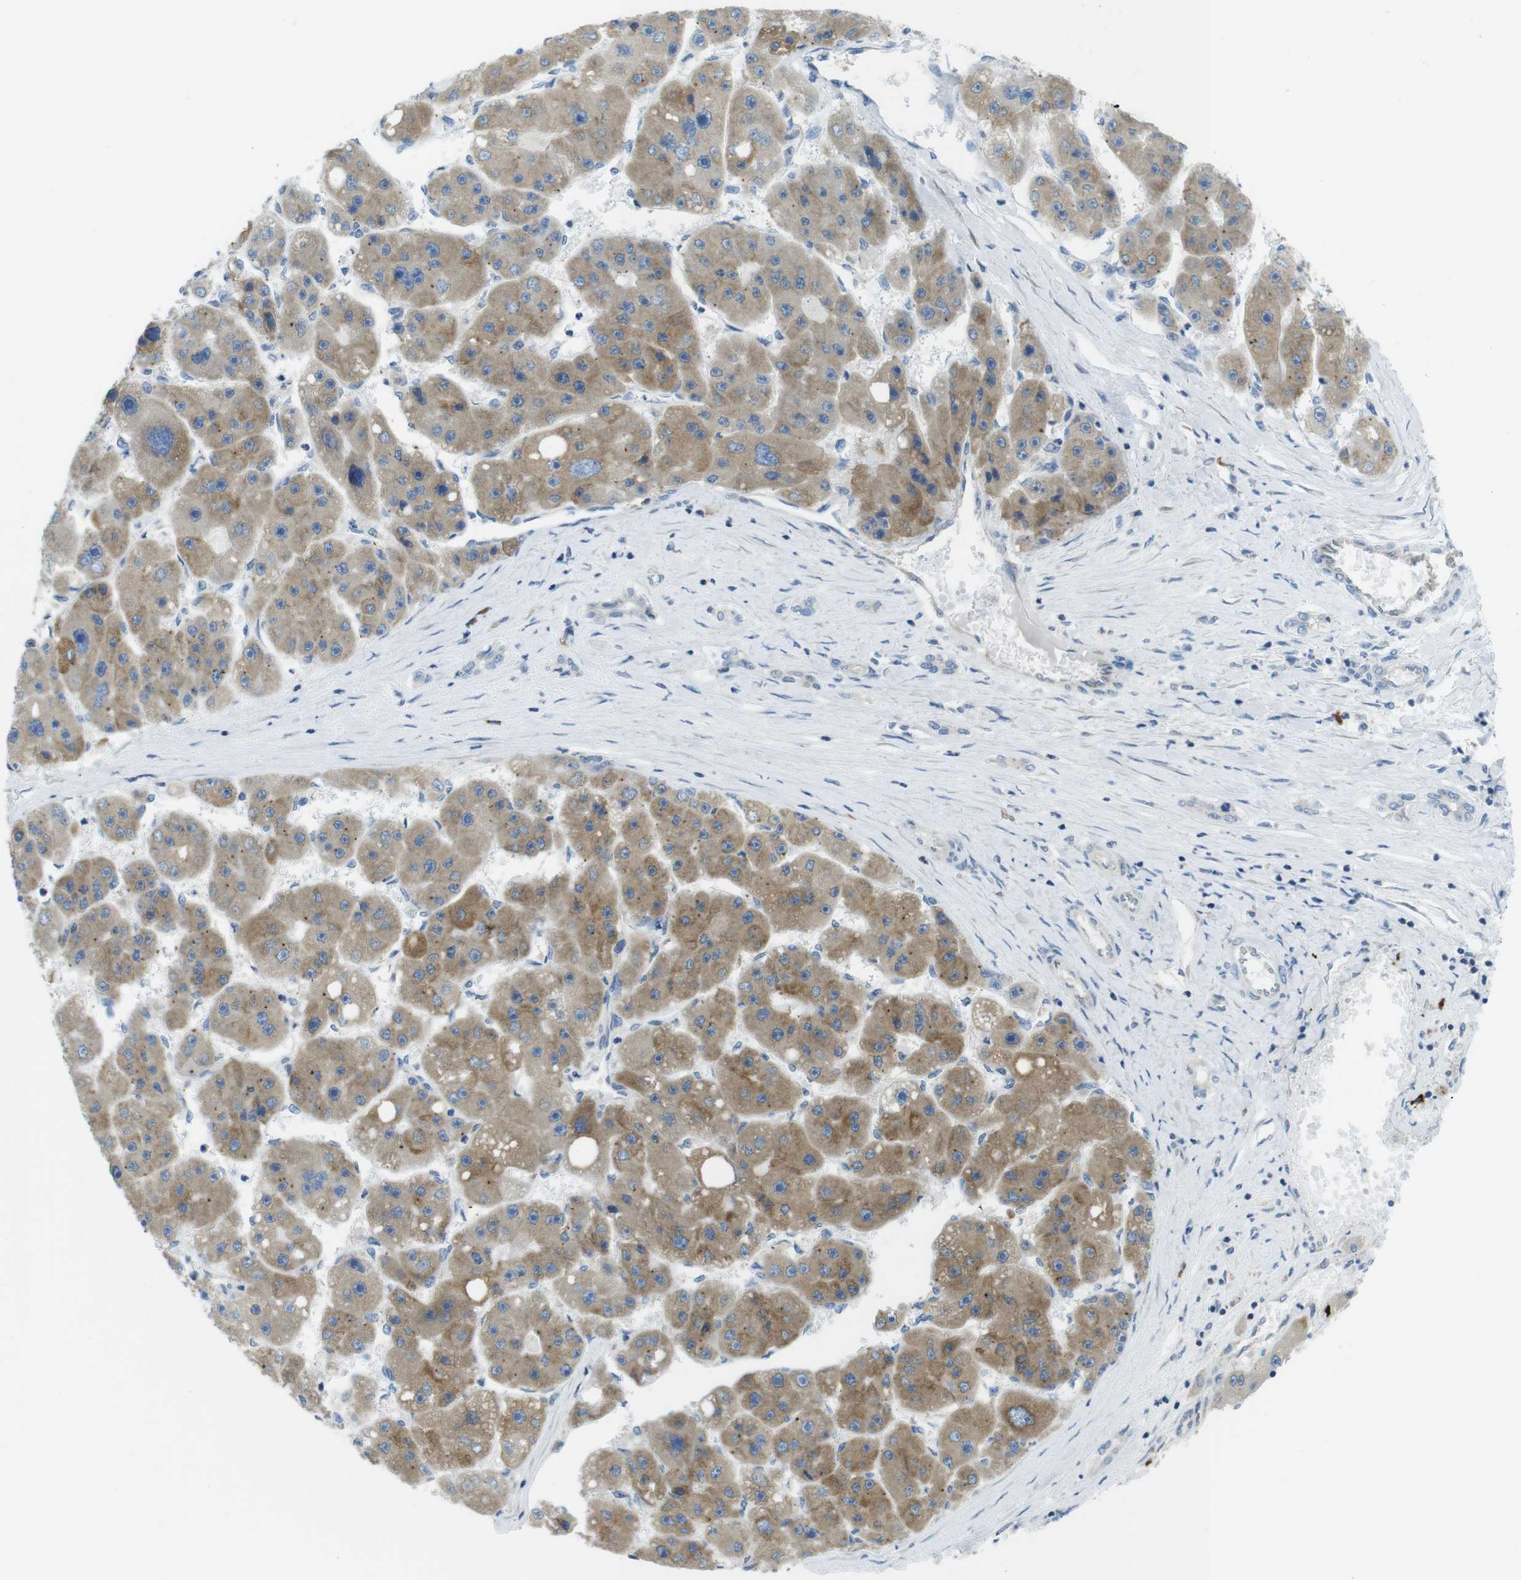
{"staining": {"intensity": "moderate", "quantity": ">75%", "location": "cytoplasmic/membranous"}, "tissue": "liver cancer", "cell_type": "Tumor cells", "image_type": "cancer", "snomed": [{"axis": "morphology", "description": "Carcinoma, Hepatocellular, NOS"}, {"axis": "topography", "description": "Liver"}], "caption": "This is an image of IHC staining of hepatocellular carcinoma (liver), which shows moderate staining in the cytoplasmic/membranous of tumor cells.", "gene": "CLPTM1L", "patient": {"sex": "female", "age": 61}}